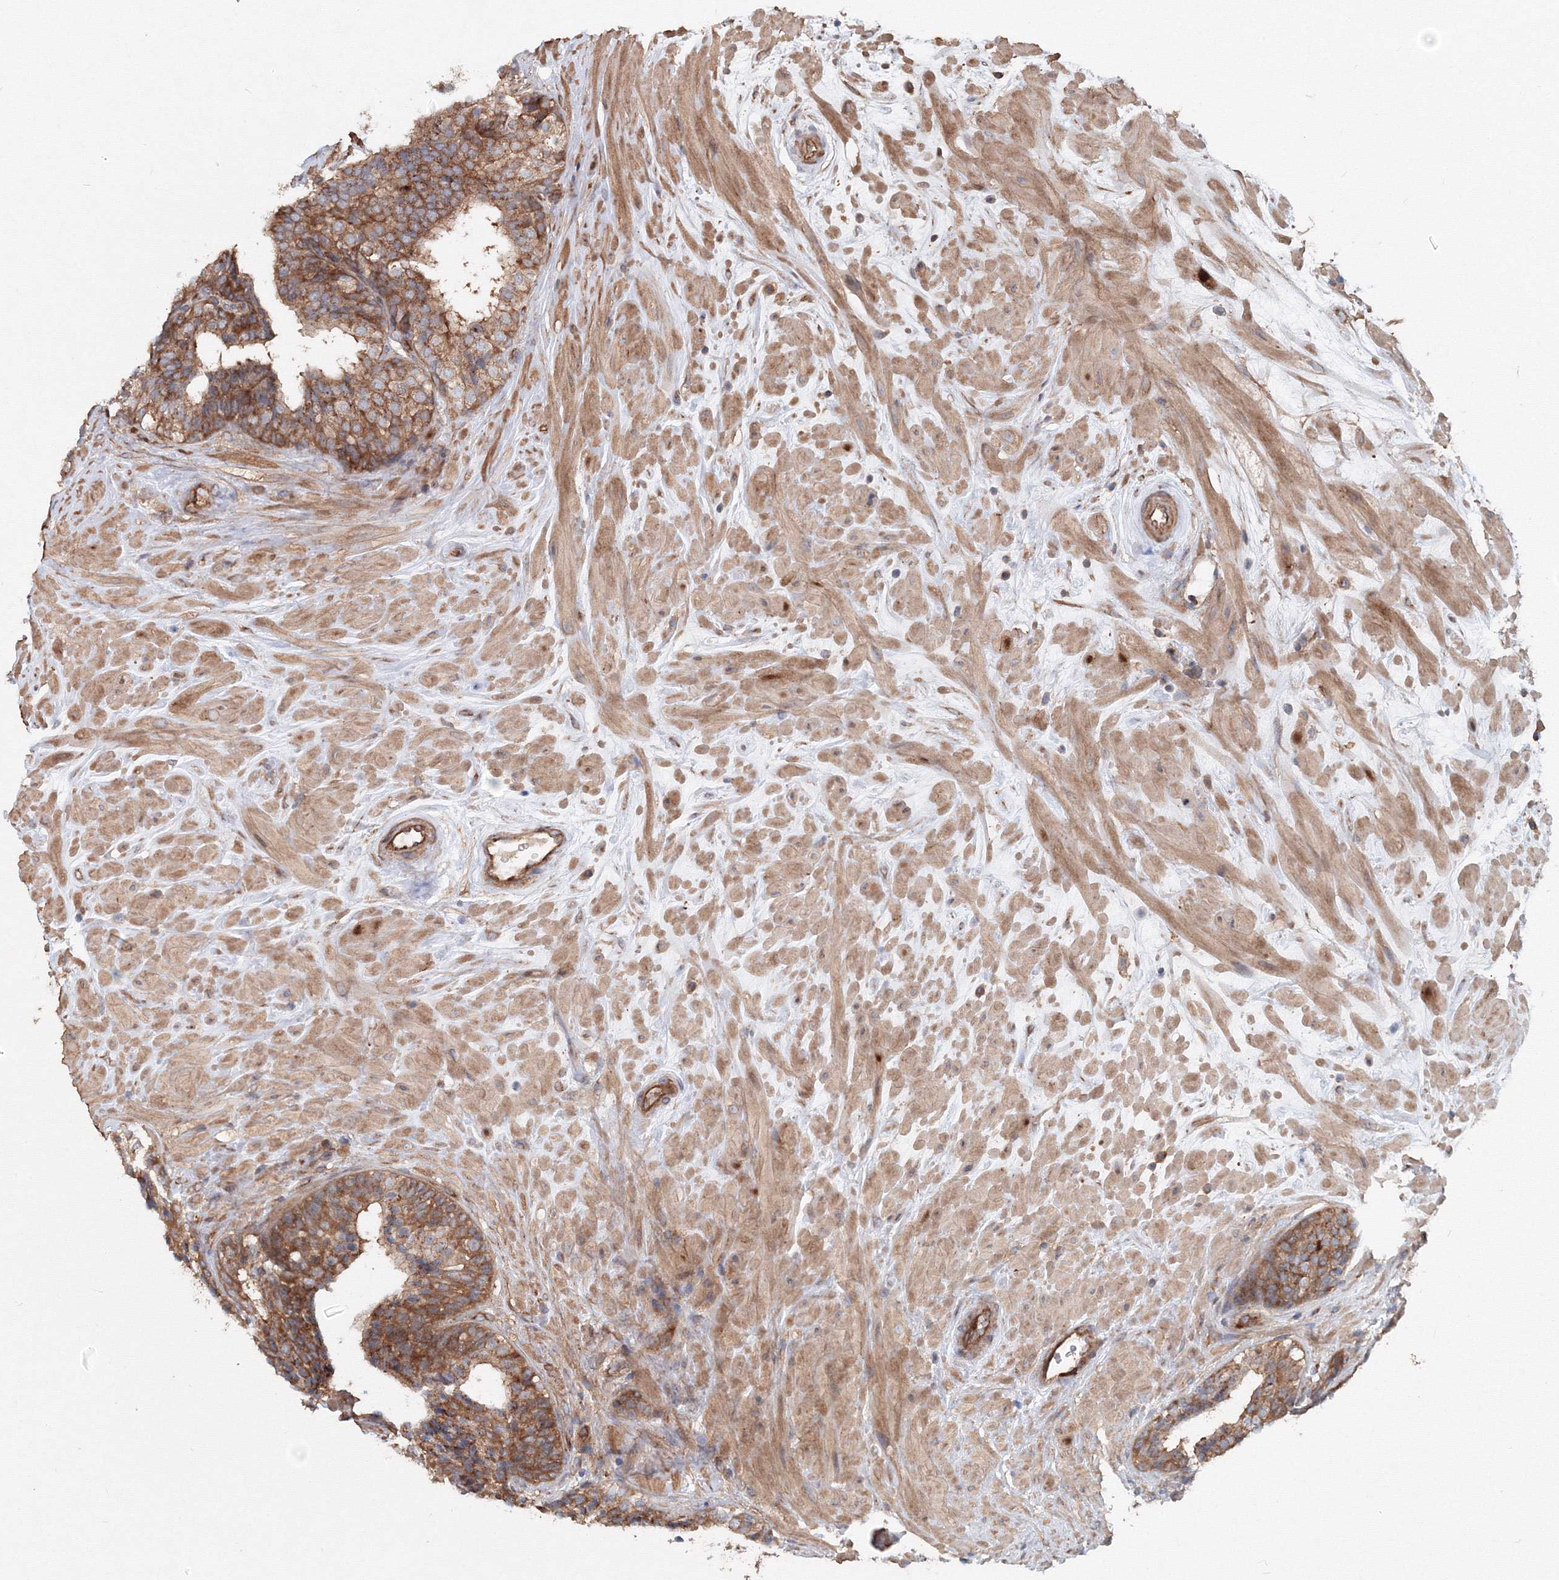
{"staining": {"intensity": "moderate", "quantity": ">75%", "location": "cytoplasmic/membranous"}, "tissue": "prostate cancer", "cell_type": "Tumor cells", "image_type": "cancer", "snomed": [{"axis": "morphology", "description": "Adenocarcinoma, High grade"}, {"axis": "topography", "description": "Prostate"}], "caption": "An image of prostate high-grade adenocarcinoma stained for a protein exhibits moderate cytoplasmic/membranous brown staining in tumor cells. (DAB (3,3'-diaminobenzidine) IHC with brightfield microscopy, high magnification).", "gene": "EXOC1", "patient": {"sex": "male", "age": 56}}